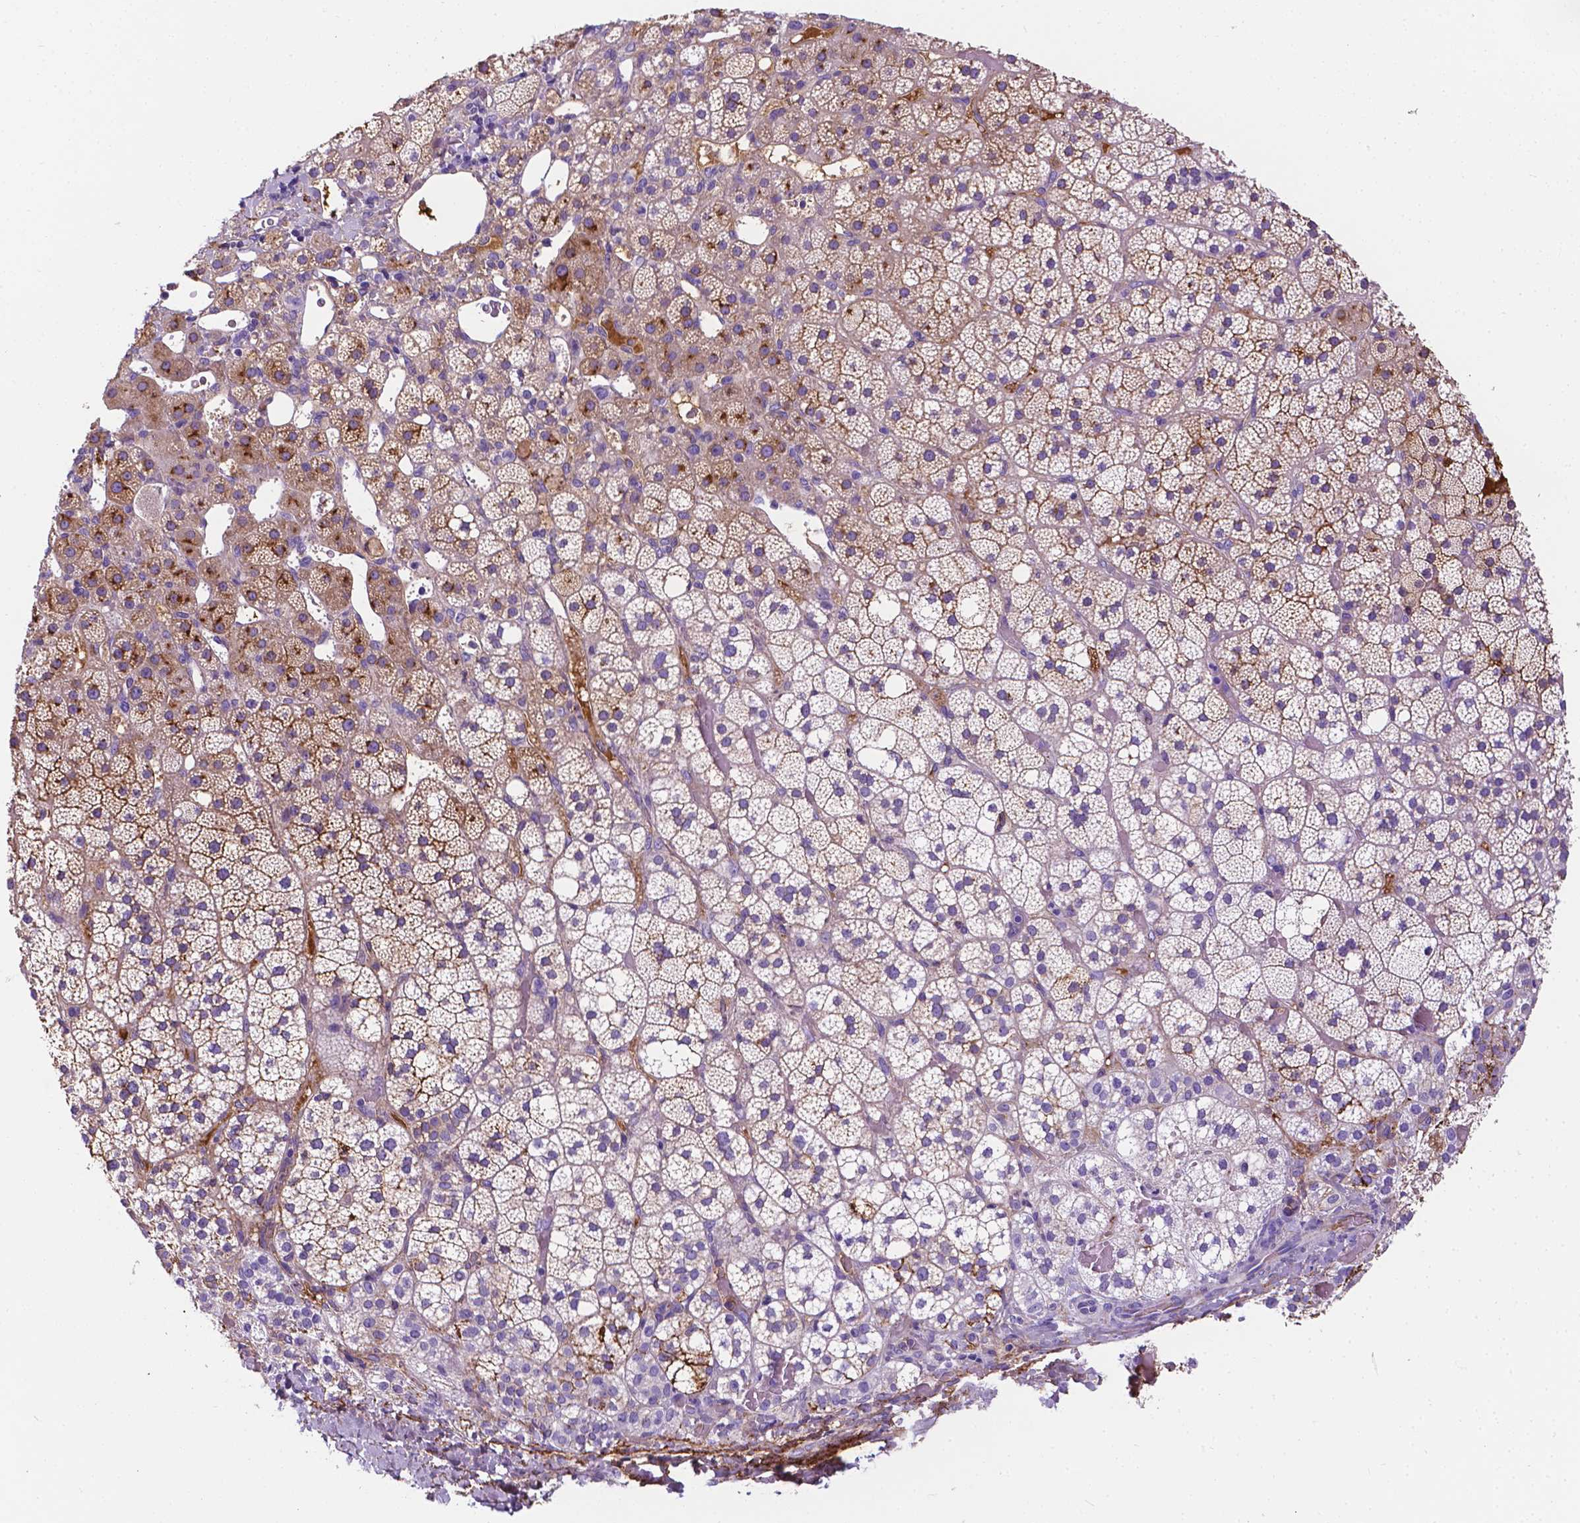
{"staining": {"intensity": "moderate", "quantity": "25%-75%", "location": "cytoplasmic/membranous"}, "tissue": "adrenal gland", "cell_type": "Glandular cells", "image_type": "normal", "snomed": [{"axis": "morphology", "description": "Normal tissue, NOS"}, {"axis": "topography", "description": "Adrenal gland"}], "caption": "Protein analysis of unremarkable adrenal gland shows moderate cytoplasmic/membranous expression in about 25%-75% of glandular cells. The protein is shown in brown color, while the nuclei are stained blue.", "gene": "APOE", "patient": {"sex": "male", "age": 53}}